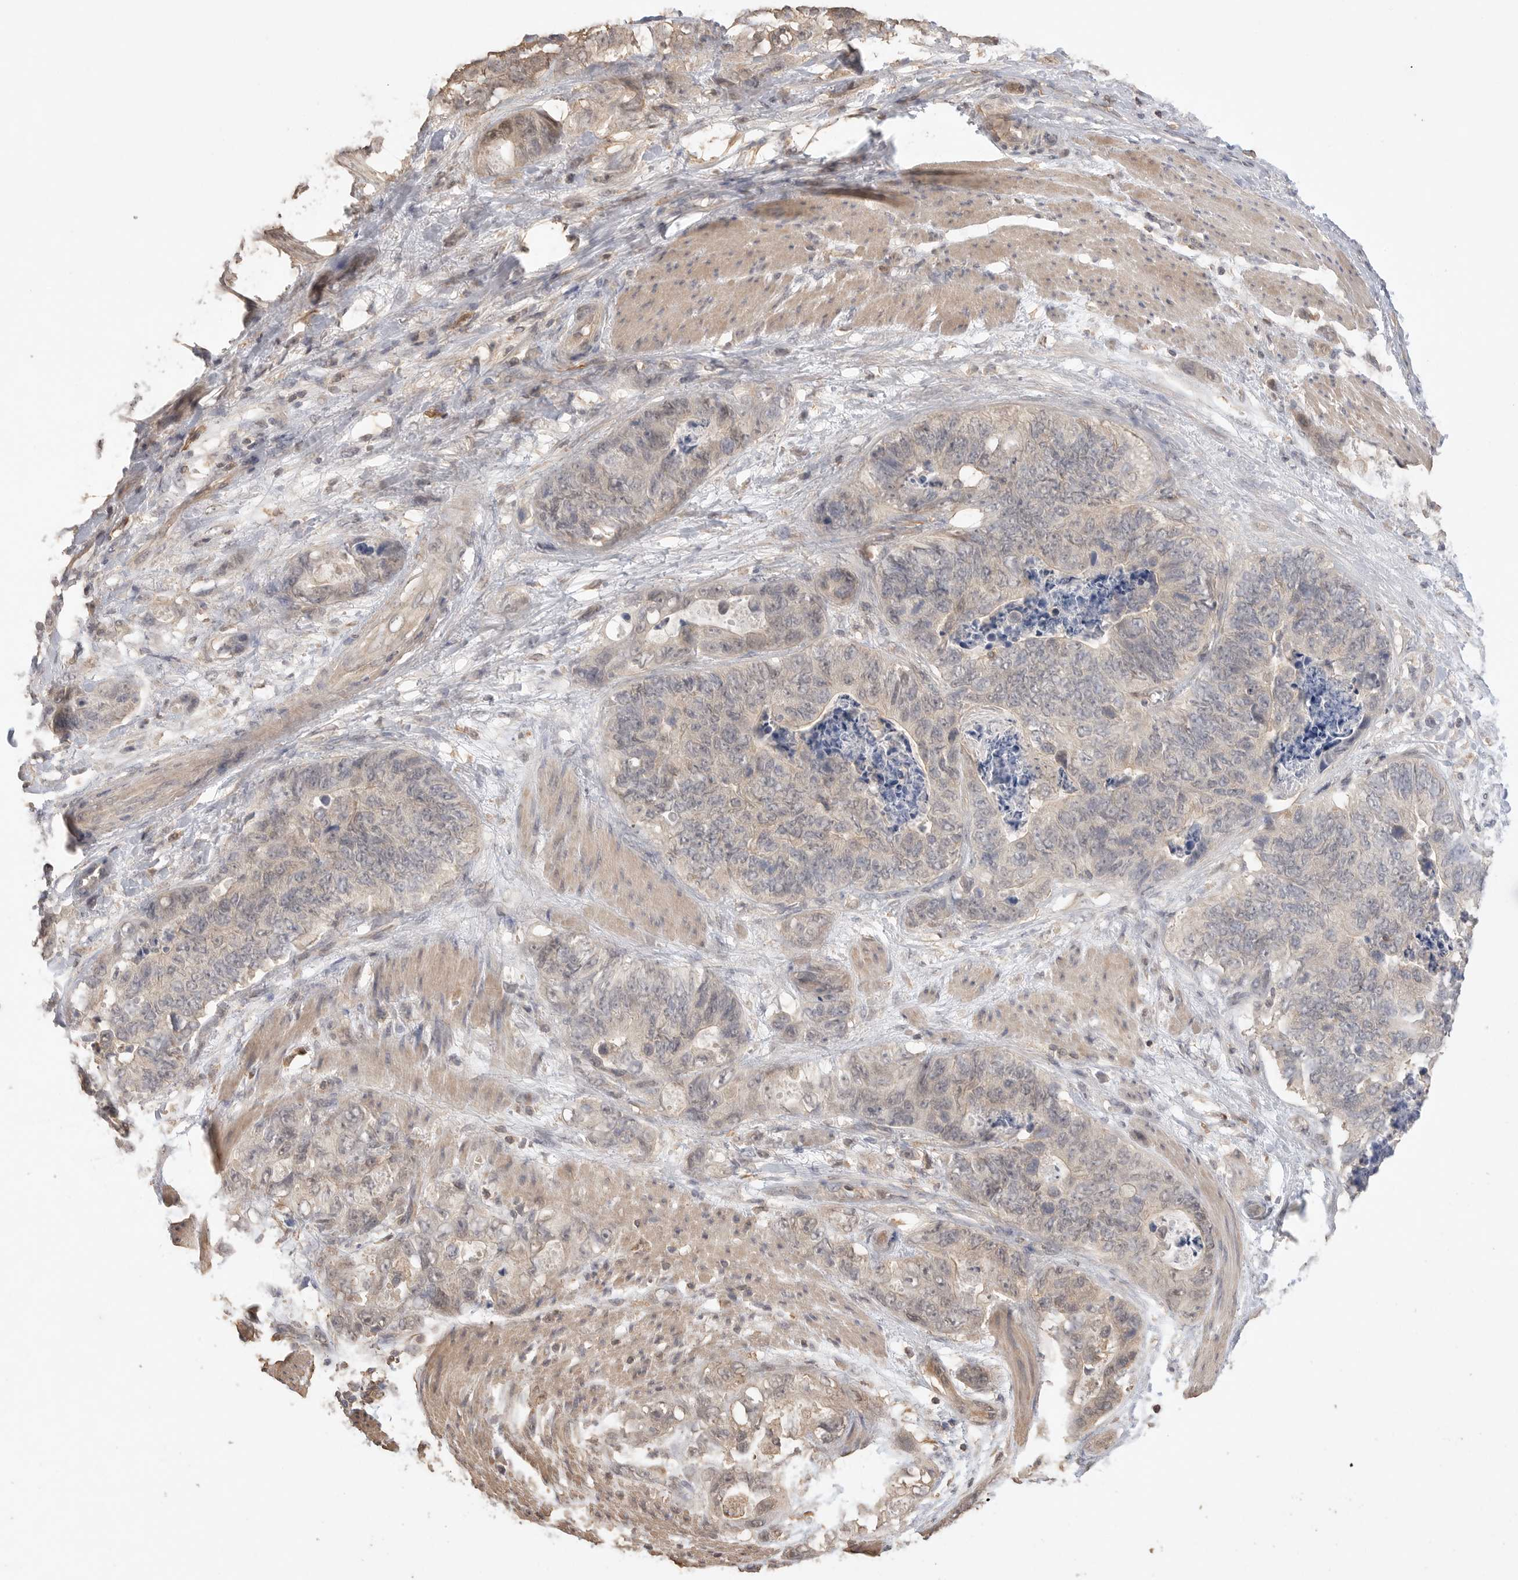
{"staining": {"intensity": "negative", "quantity": "none", "location": "none"}, "tissue": "stomach cancer", "cell_type": "Tumor cells", "image_type": "cancer", "snomed": [{"axis": "morphology", "description": "Normal tissue, NOS"}, {"axis": "morphology", "description": "Adenocarcinoma, NOS"}, {"axis": "topography", "description": "Stomach"}], "caption": "IHC of human stomach cancer exhibits no positivity in tumor cells. The staining is performed using DAB brown chromogen with nuclei counter-stained in using hematoxylin.", "gene": "MAP2K1", "patient": {"sex": "female", "age": 89}}